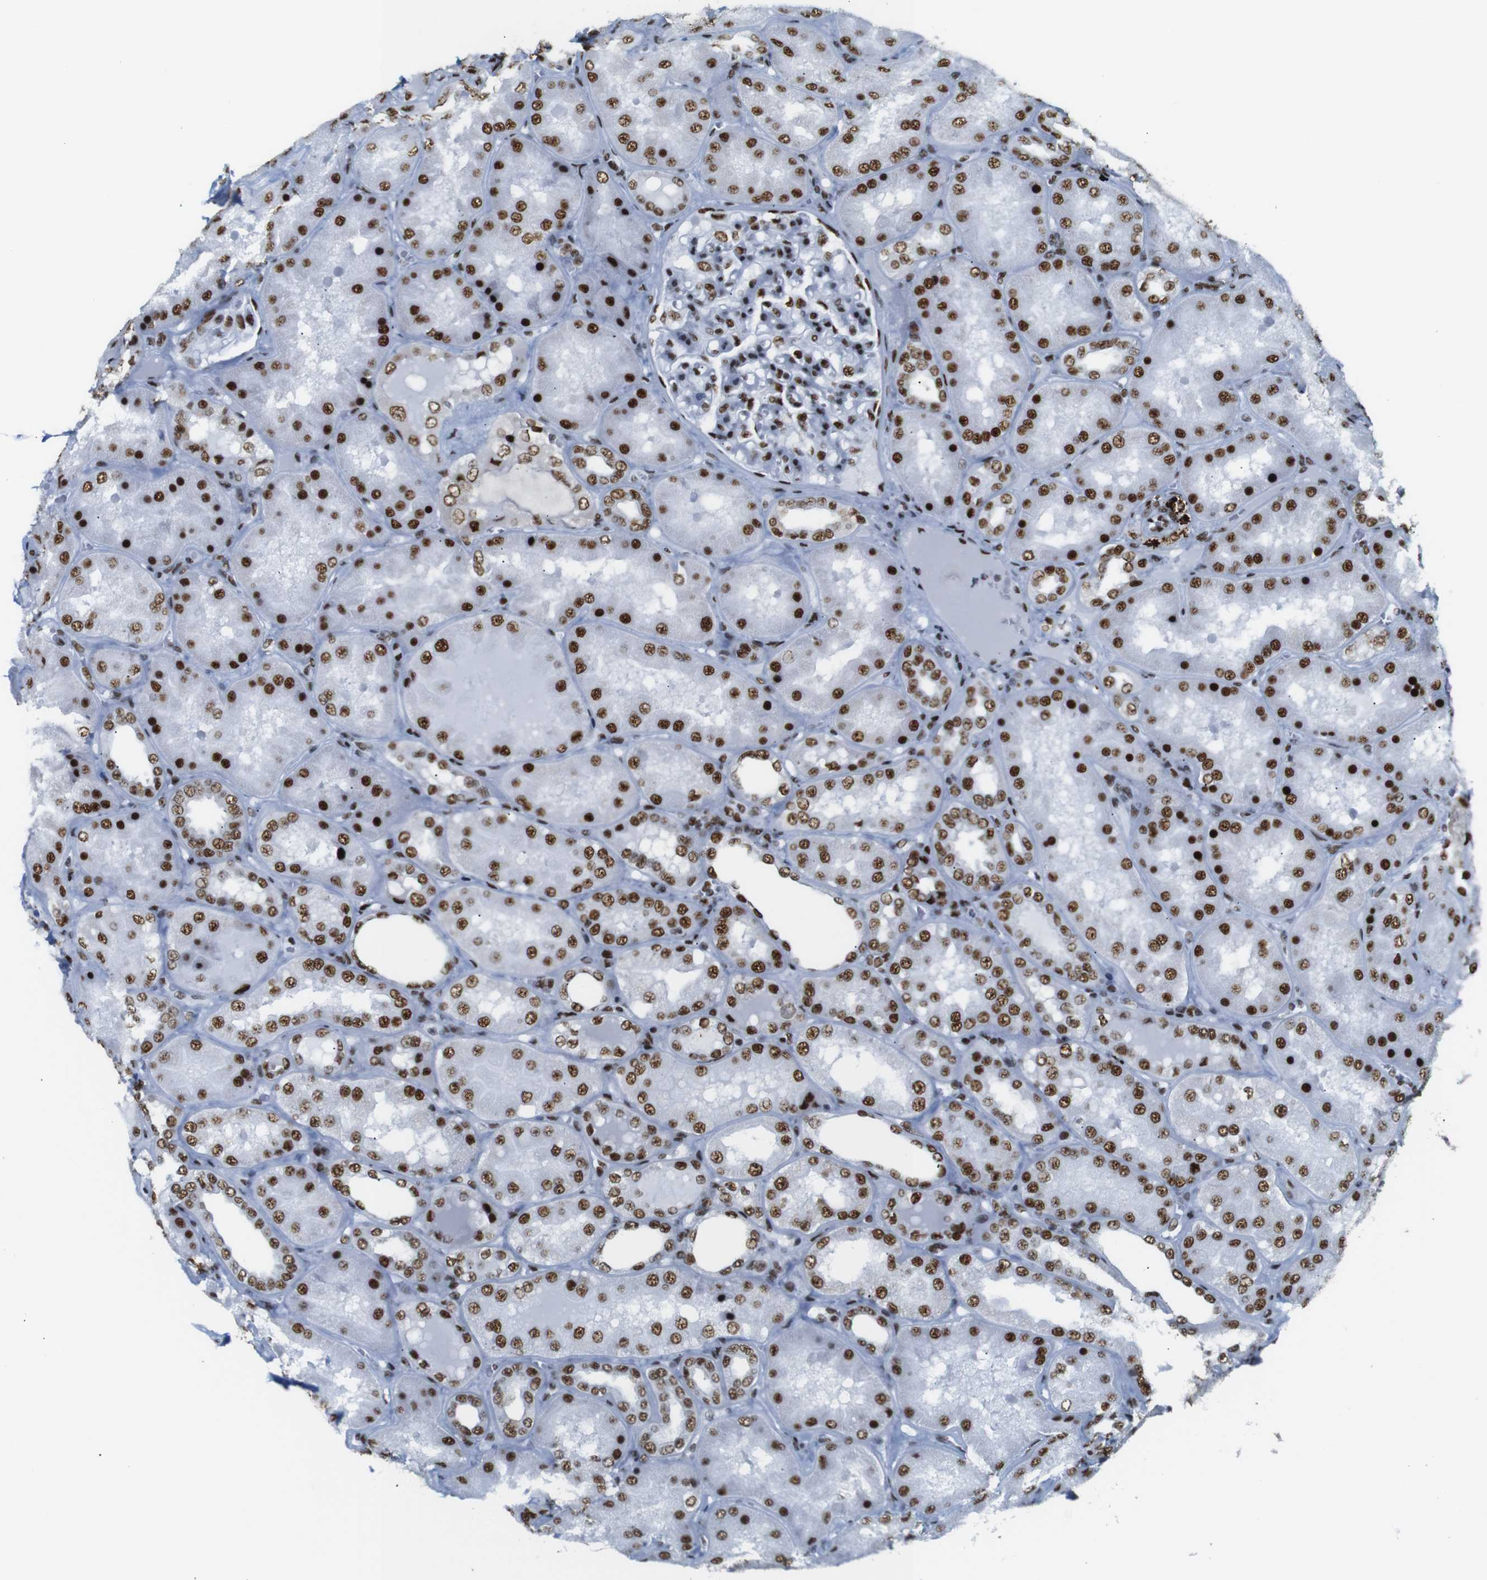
{"staining": {"intensity": "strong", "quantity": ">75%", "location": "nuclear"}, "tissue": "kidney", "cell_type": "Cells in glomeruli", "image_type": "normal", "snomed": [{"axis": "morphology", "description": "Normal tissue, NOS"}, {"axis": "topography", "description": "Kidney"}], "caption": "Immunohistochemistry (IHC) histopathology image of normal kidney: kidney stained using immunohistochemistry (IHC) demonstrates high levels of strong protein expression localized specifically in the nuclear of cells in glomeruli, appearing as a nuclear brown color.", "gene": "TRA2B", "patient": {"sex": "female", "age": 56}}